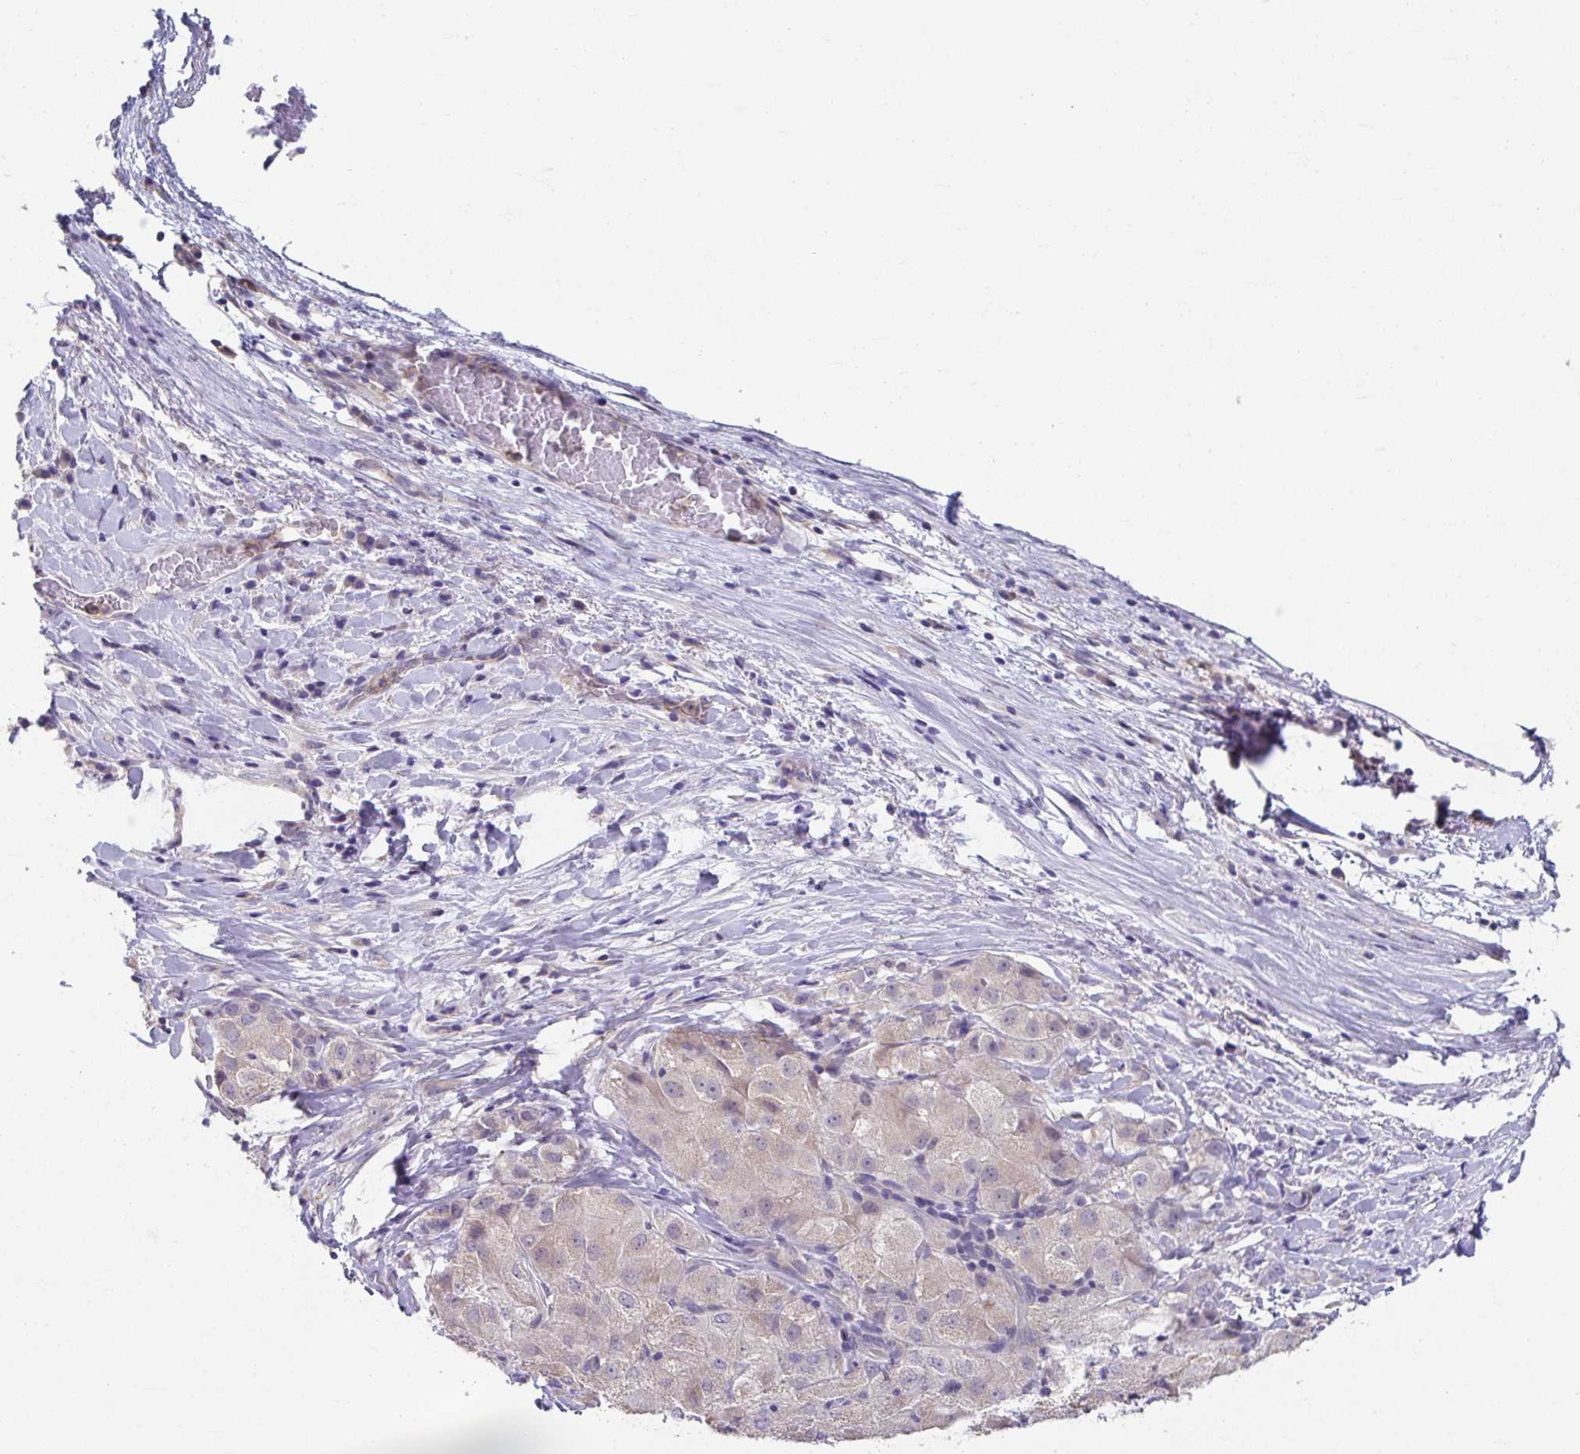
{"staining": {"intensity": "weak", "quantity": "<25%", "location": "cytoplasmic/membranous"}, "tissue": "liver cancer", "cell_type": "Tumor cells", "image_type": "cancer", "snomed": [{"axis": "morphology", "description": "Carcinoma, Hepatocellular, NOS"}, {"axis": "topography", "description": "Liver"}], "caption": "Human hepatocellular carcinoma (liver) stained for a protein using IHC shows no staining in tumor cells.", "gene": "CXCR1", "patient": {"sex": "male", "age": 80}}